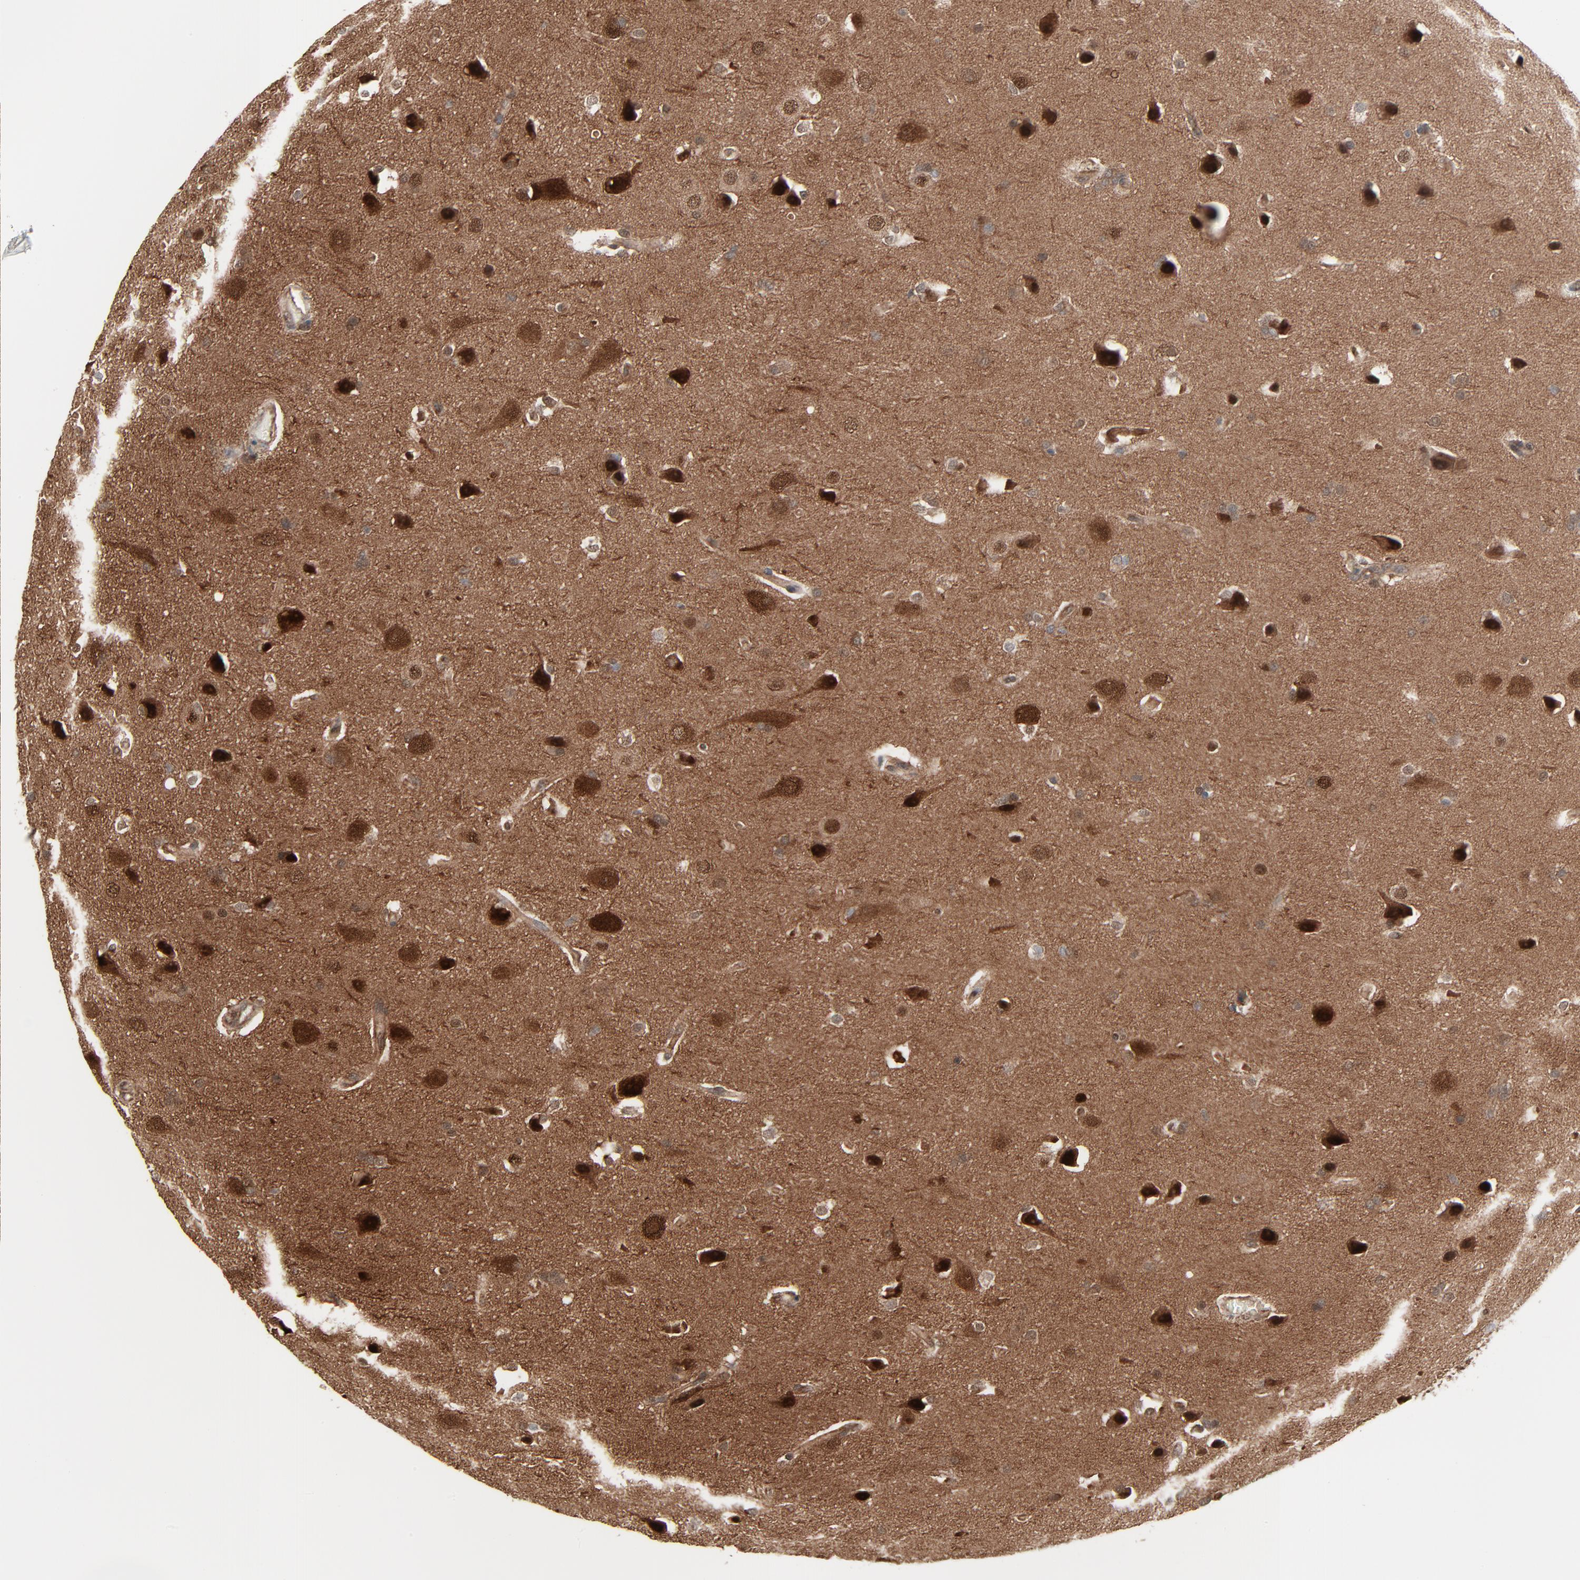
{"staining": {"intensity": "moderate", "quantity": ">75%", "location": "nuclear"}, "tissue": "glioma", "cell_type": "Tumor cells", "image_type": "cancer", "snomed": [{"axis": "morphology", "description": "Glioma, malignant, Low grade"}, {"axis": "topography", "description": "Cerebral cortex"}], "caption": "Immunohistochemical staining of human malignant glioma (low-grade) displays moderate nuclear protein expression in approximately >75% of tumor cells.", "gene": "OPTN", "patient": {"sex": "female", "age": 47}}